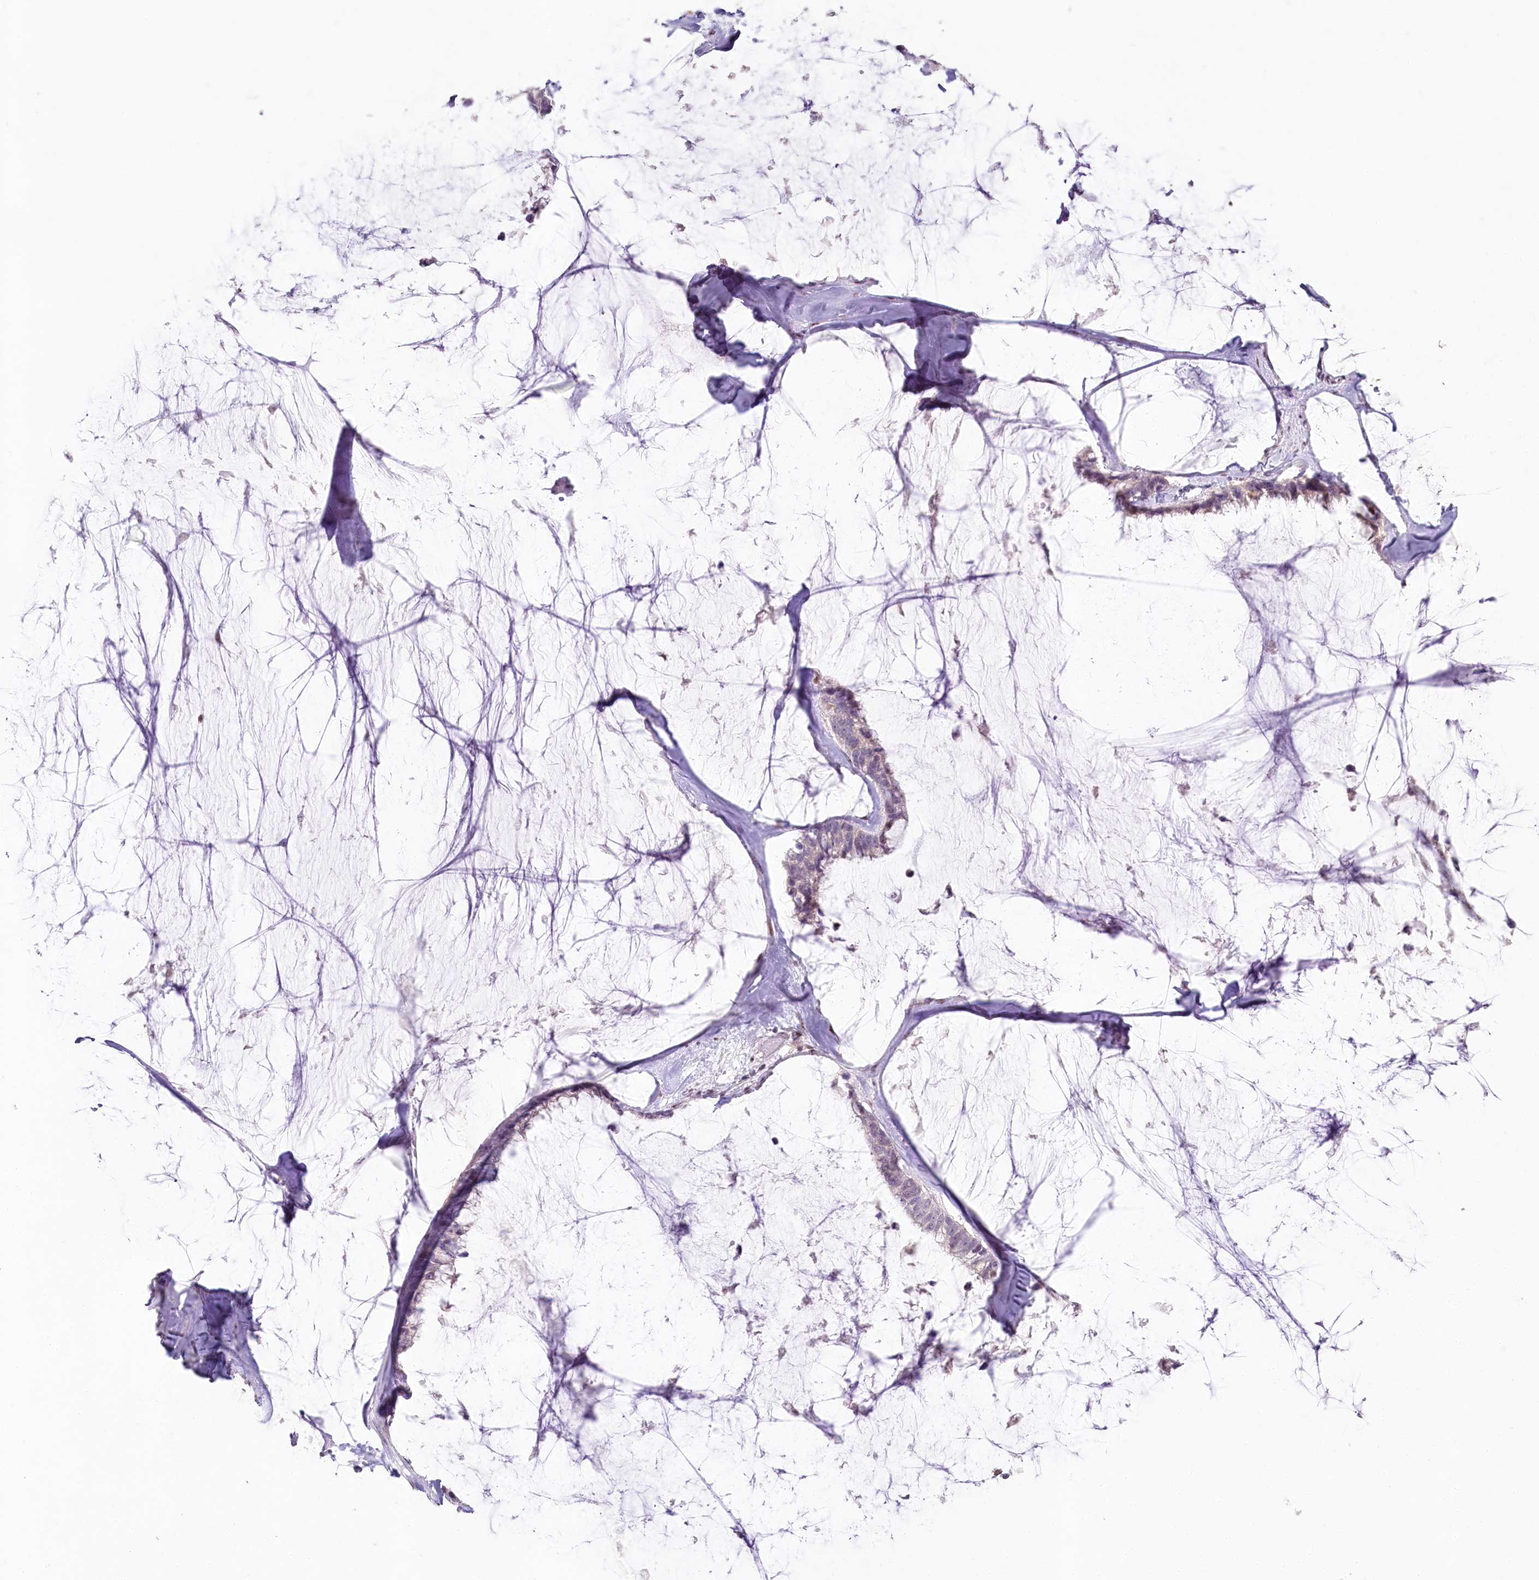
{"staining": {"intensity": "negative", "quantity": "none", "location": "none"}, "tissue": "ovarian cancer", "cell_type": "Tumor cells", "image_type": "cancer", "snomed": [{"axis": "morphology", "description": "Cystadenocarcinoma, mucinous, NOS"}, {"axis": "topography", "description": "Ovary"}], "caption": "Histopathology image shows no significant protein expression in tumor cells of ovarian cancer (mucinous cystadenocarcinoma). (Stains: DAB (3,3'-diaminobenzidine) immunohistochemistry (IHC) with hematoxylin counter stain, Microscopy: brightfield microscopy at high magnification).", "gene": "HPD", "patient": {"sex": "female", "age": 39}}